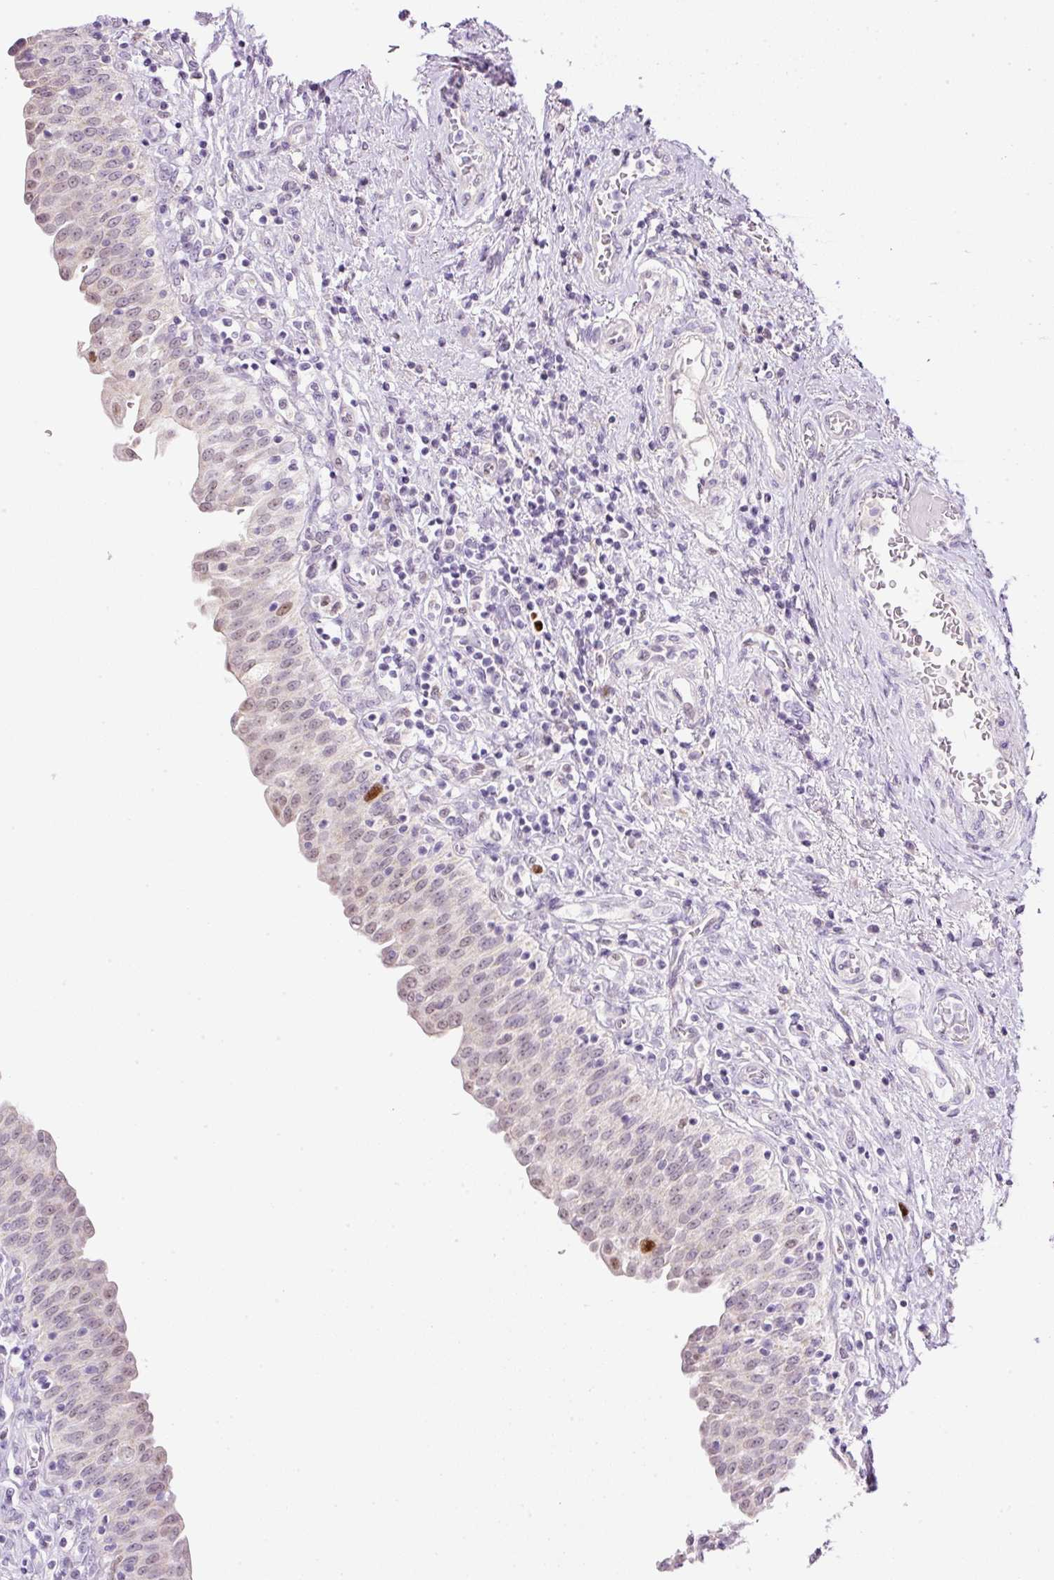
{"staining": {"intensity": "strong", "quantity": "<25%", "location": "cytoplasmic/membranous,nuclear"}, "tissue": "urinary bladder", "cell_type": "Urothelial cells", "image_type": "normal", "snomed": [{"axis": "morphology", "description": "Normal tissue, NOS"}, {"axis": "topography", "description": "Urinary bladder"}], "caption": "High-power microscopy captured an immunohistochemistry image of normal urinary bladder, revealing strong cytoplasmic/membranous,nuclear staining in about <25% of urothelial cells. (Stains: DAB (3,3'-diaminobenzidine) in brown, nuclei in blue, Microscopy: brightfield microscopy at high magnification).", "gene": "KPNA2", "patient": {"sex": "male", "age": 71}}